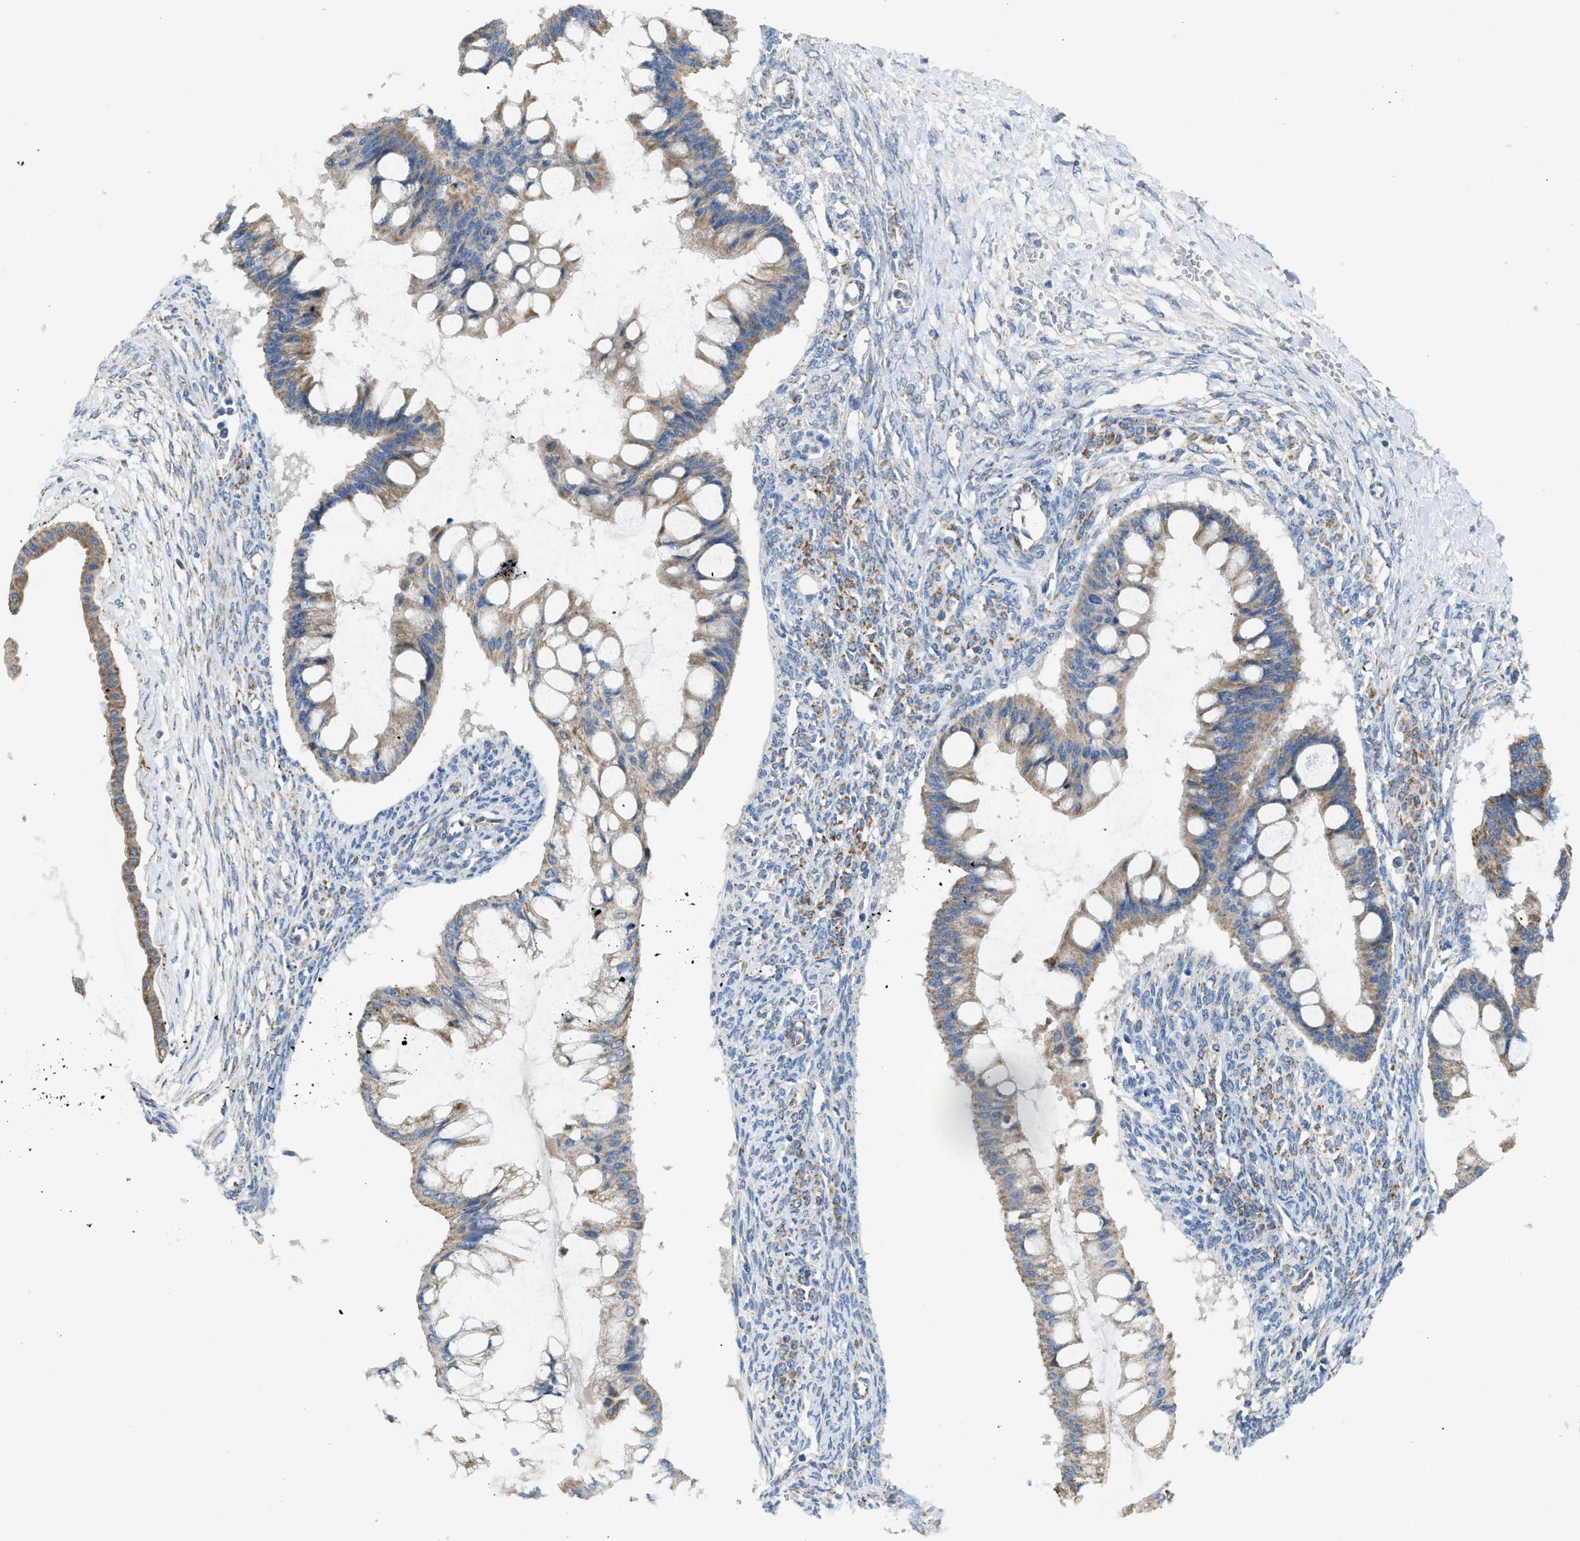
{"staining": {"intensity": "weak", "quantity": "25%-75%", "location": "cytoplasmic/membranous"}, "tissue": "ovarian cancer", "cell_type": "Tumor cells", "image_type": "cancer", "snomed": [{"axis": "morphology", "description": "Cystadenocarcinoma, mucinous, NOS"}, {"axis": "topography", "description": "Ovary"}], "caption": "Immunohistochemistry (IHC) of human mucinous cystadenocarcinoma (ovarian) displays low levels of weak cytoplasmic/membranous expression in approximately 25%-75% of tumor cells. The staining was performed using DAB to visualize the protein expression in brown, while the nuclei were stained in blue with hematoxylin (Magnification: 20x).", "gene": "GOT2", "patient": {"sex": "female", "age": 73}}